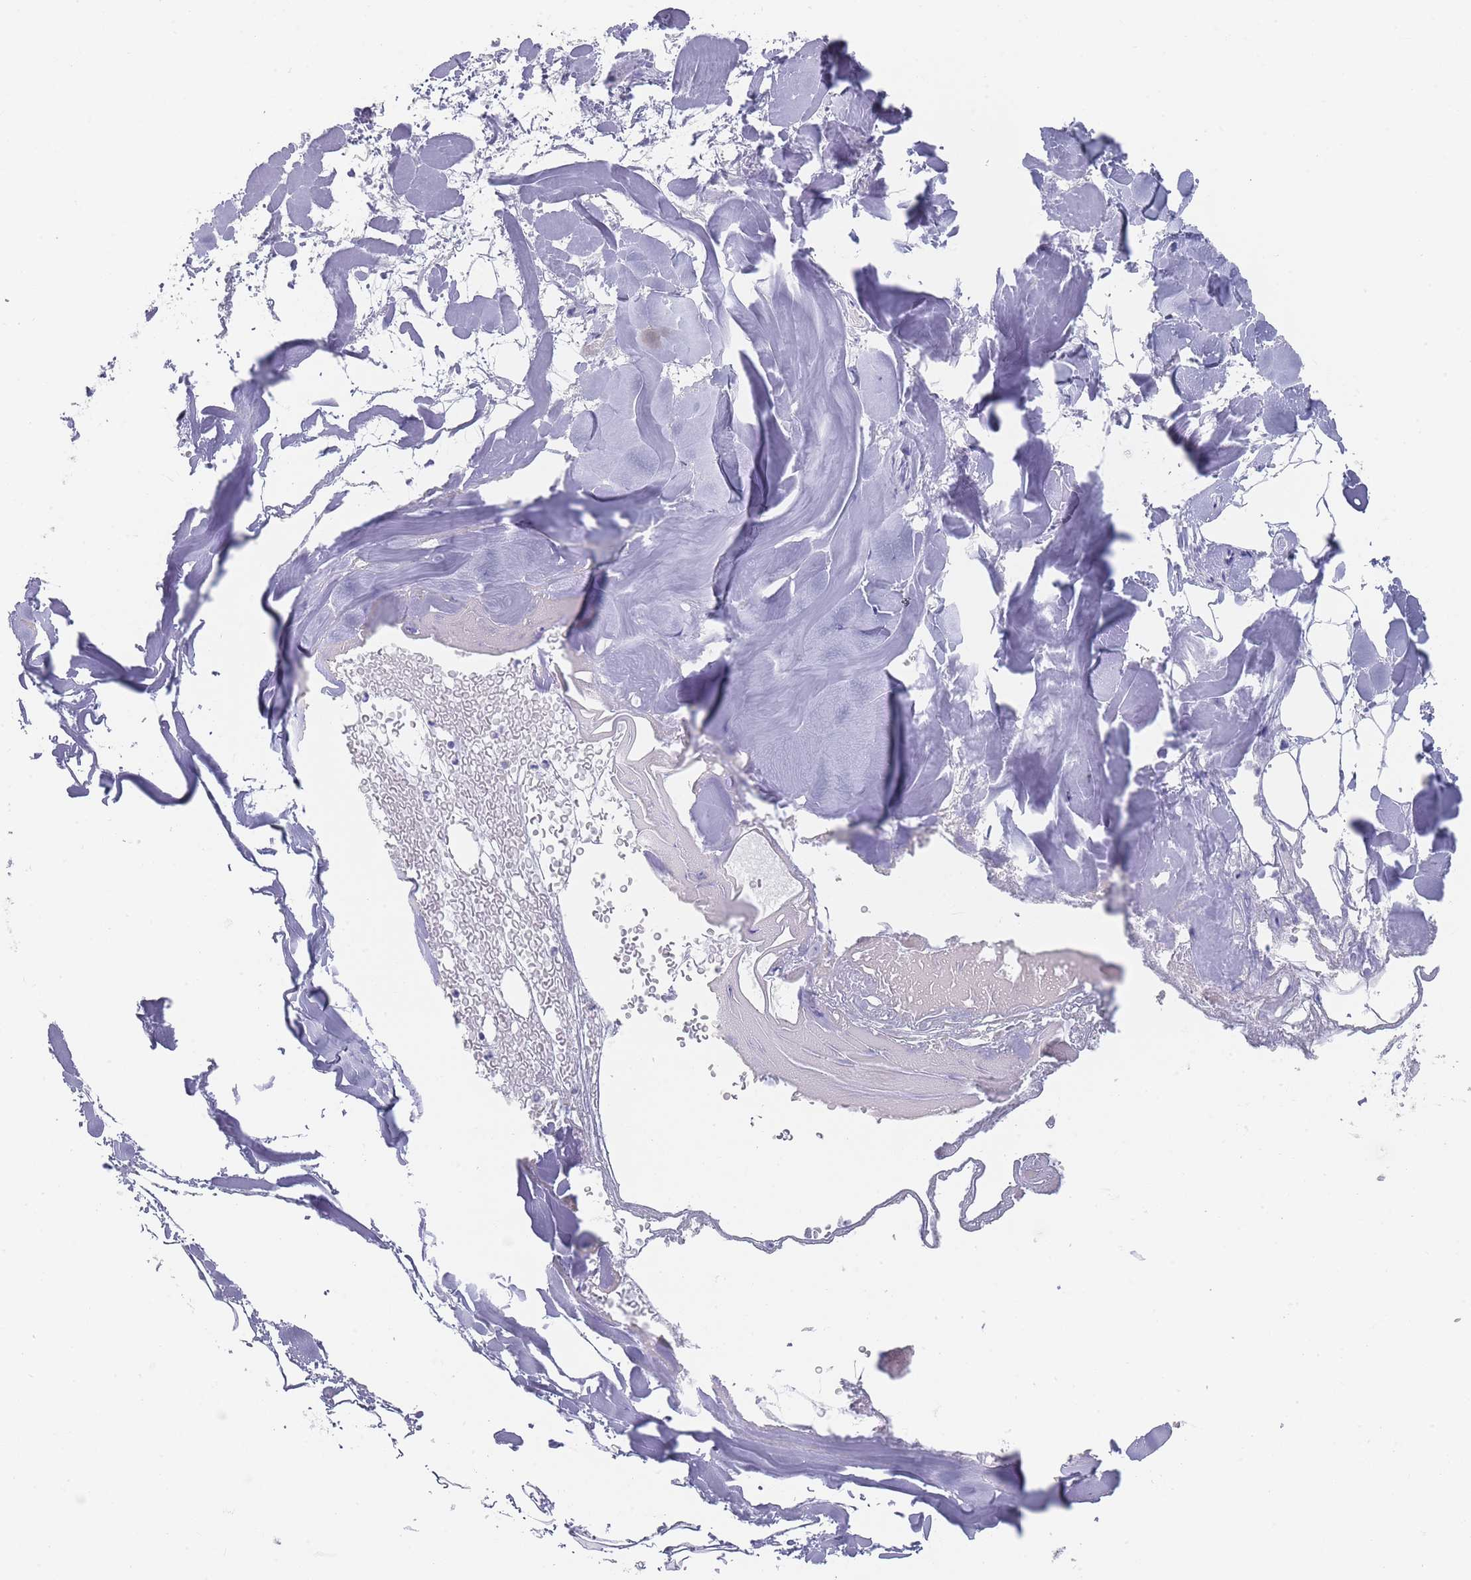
{"staining": {"intensity": "negative", "quantity": "none", "location": "none"}, "tissue": "adipose tissue", "cell_type": "Adipocytes", "image_type": "normal", "snomed": [{"axis": "morphology", "description": "Normal tissue, NOS"}, {"axis": "topography", "description": "Peripheral nerve tissue"}], "caption": "High power microscopy image of an immunohistochemistry (IHC) image of unremarkable adipose tissue, revealing no significant expression in adipocytes.", "gene": "RAB2B", "patient": {"sex": "male", "age": 74}}